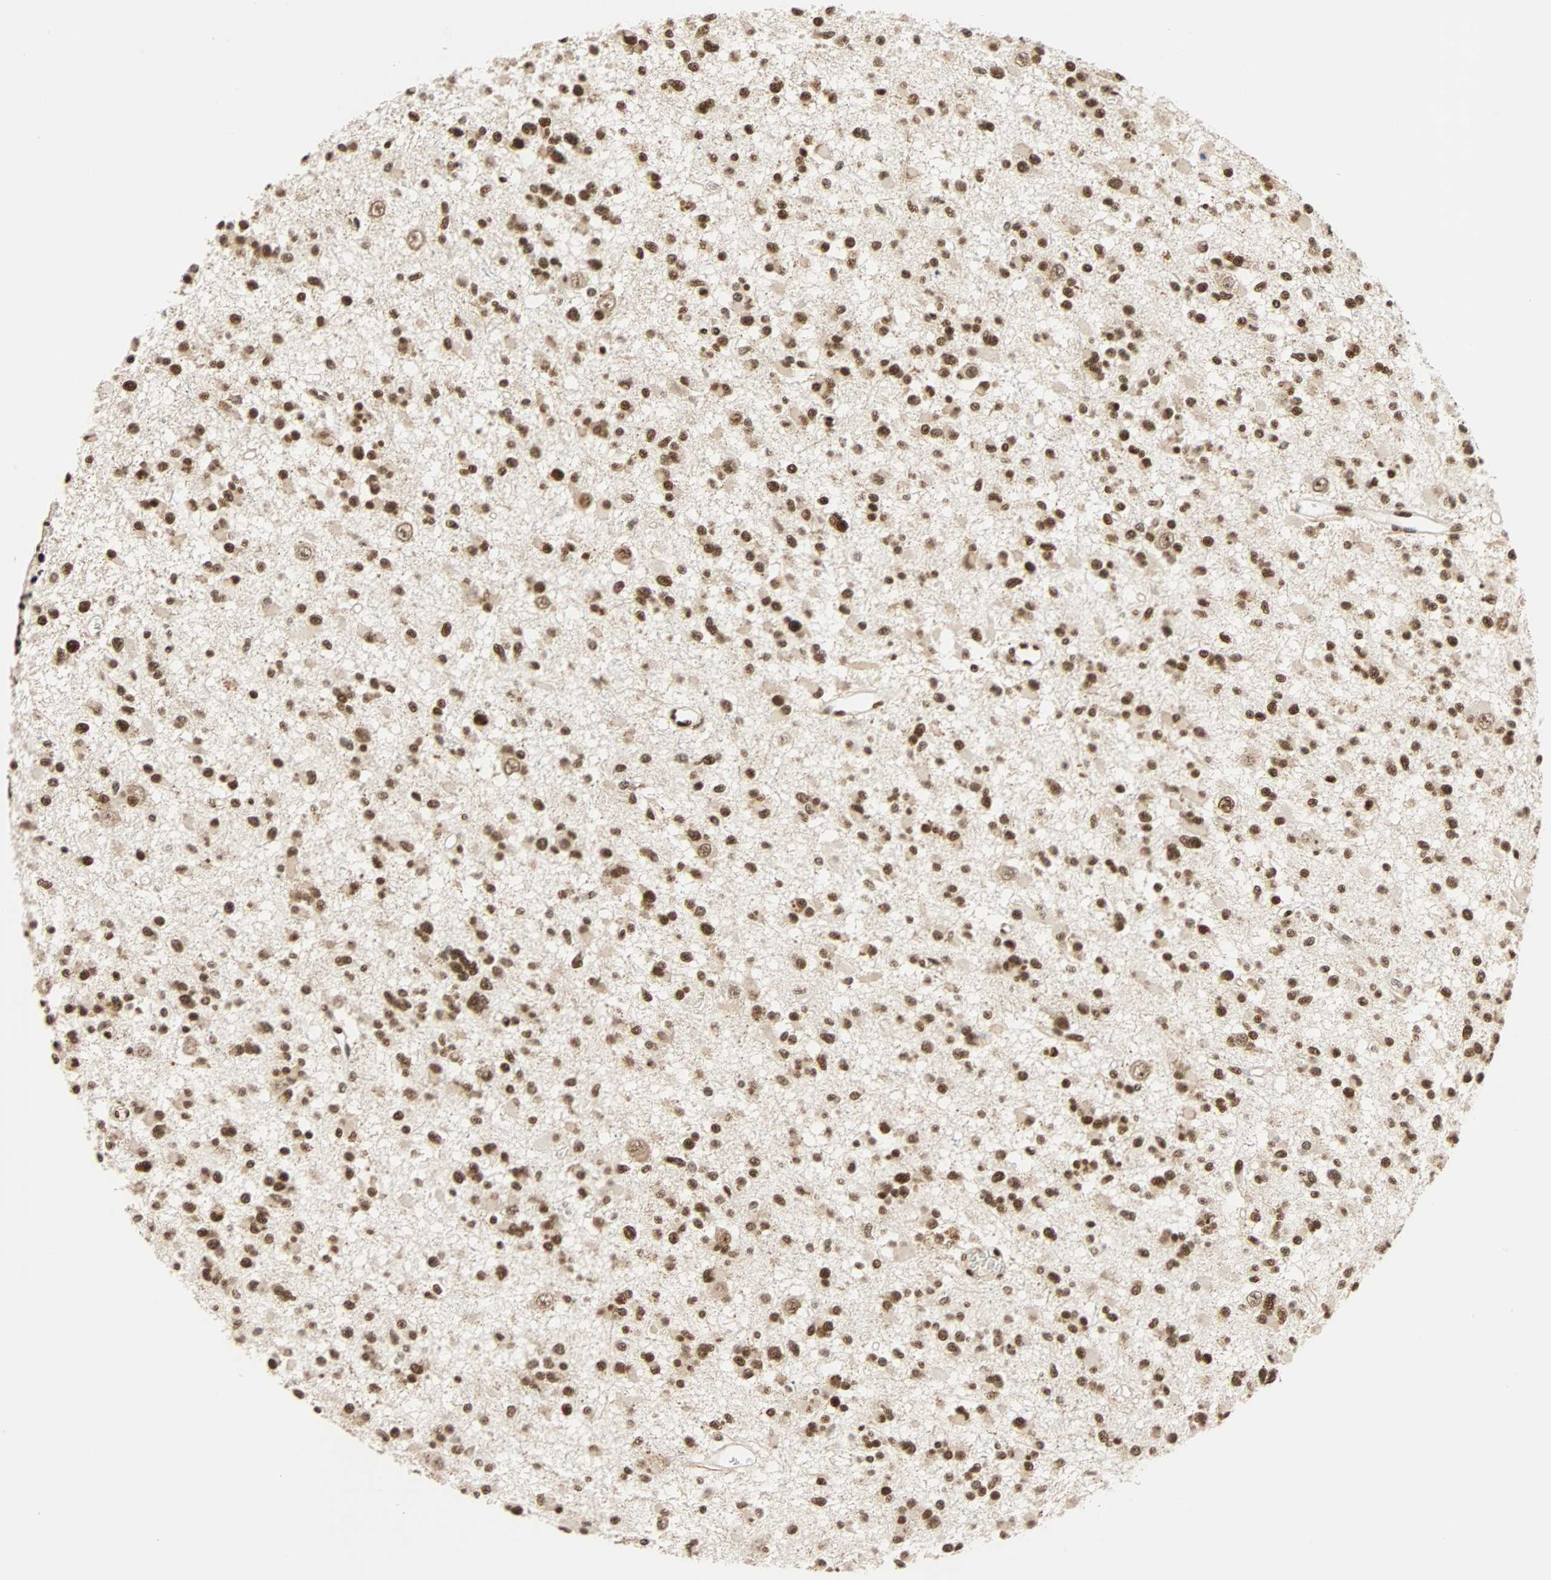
{"staining": {"intensity": "moderate", "quantity": ">75%", "location": "nuclear"}, "tissue": "glioma", "cell_type": "Tumor cells", "image_type": "cancer", "snomed": [{"axis": "morphology", "description": "Glioma, malignant, Low grade"}, {"axis": "topography", "description": "Brain"}], "caption": "IHC (DAB) staining of glioma reveals moderate nuclear protein positivity in approximately >75% of tumor cells.", "gene": "CDK12", "patient": {"sex": "female", "age": 22}}